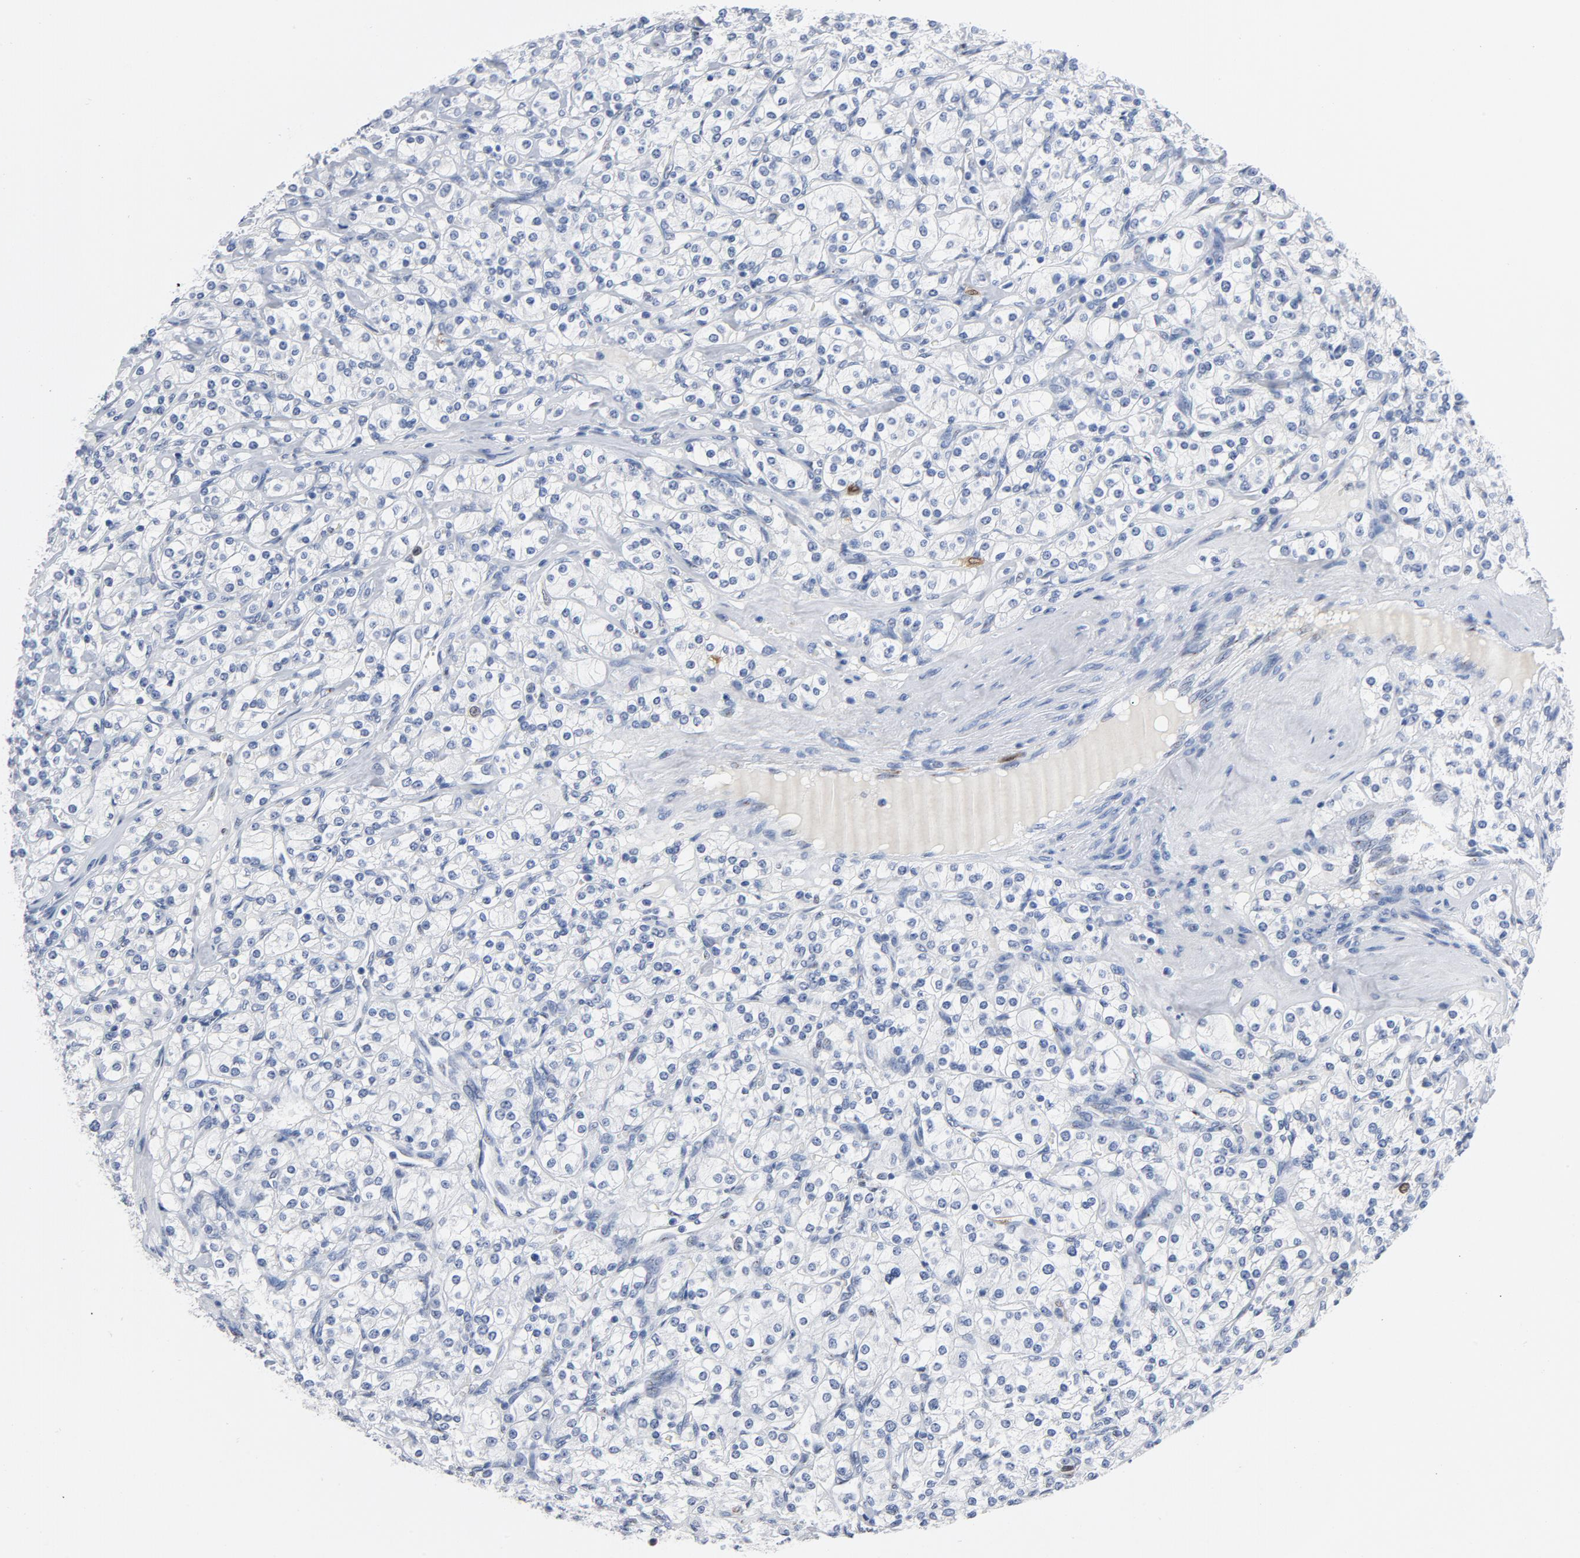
{"staining": {"intensity": "strong", "quantity": "<25%", "location": "nuclear"}, "tissue": "renal cancer", "cell_type": "Tumor cells", "image_type": "cancer", "snomed": [{"axis": "morphology", "description": "Adenocarcinoma, NOS"}, {"axis": "topography", "description": "Kidney"}], "caption": "Renal adenocarcinoma stained with a brown dye shows strong nuclear positive expression in about <25% of tumor cells.", "gene": "CDC20", "patient": {"sex": "male", "age": 77}}